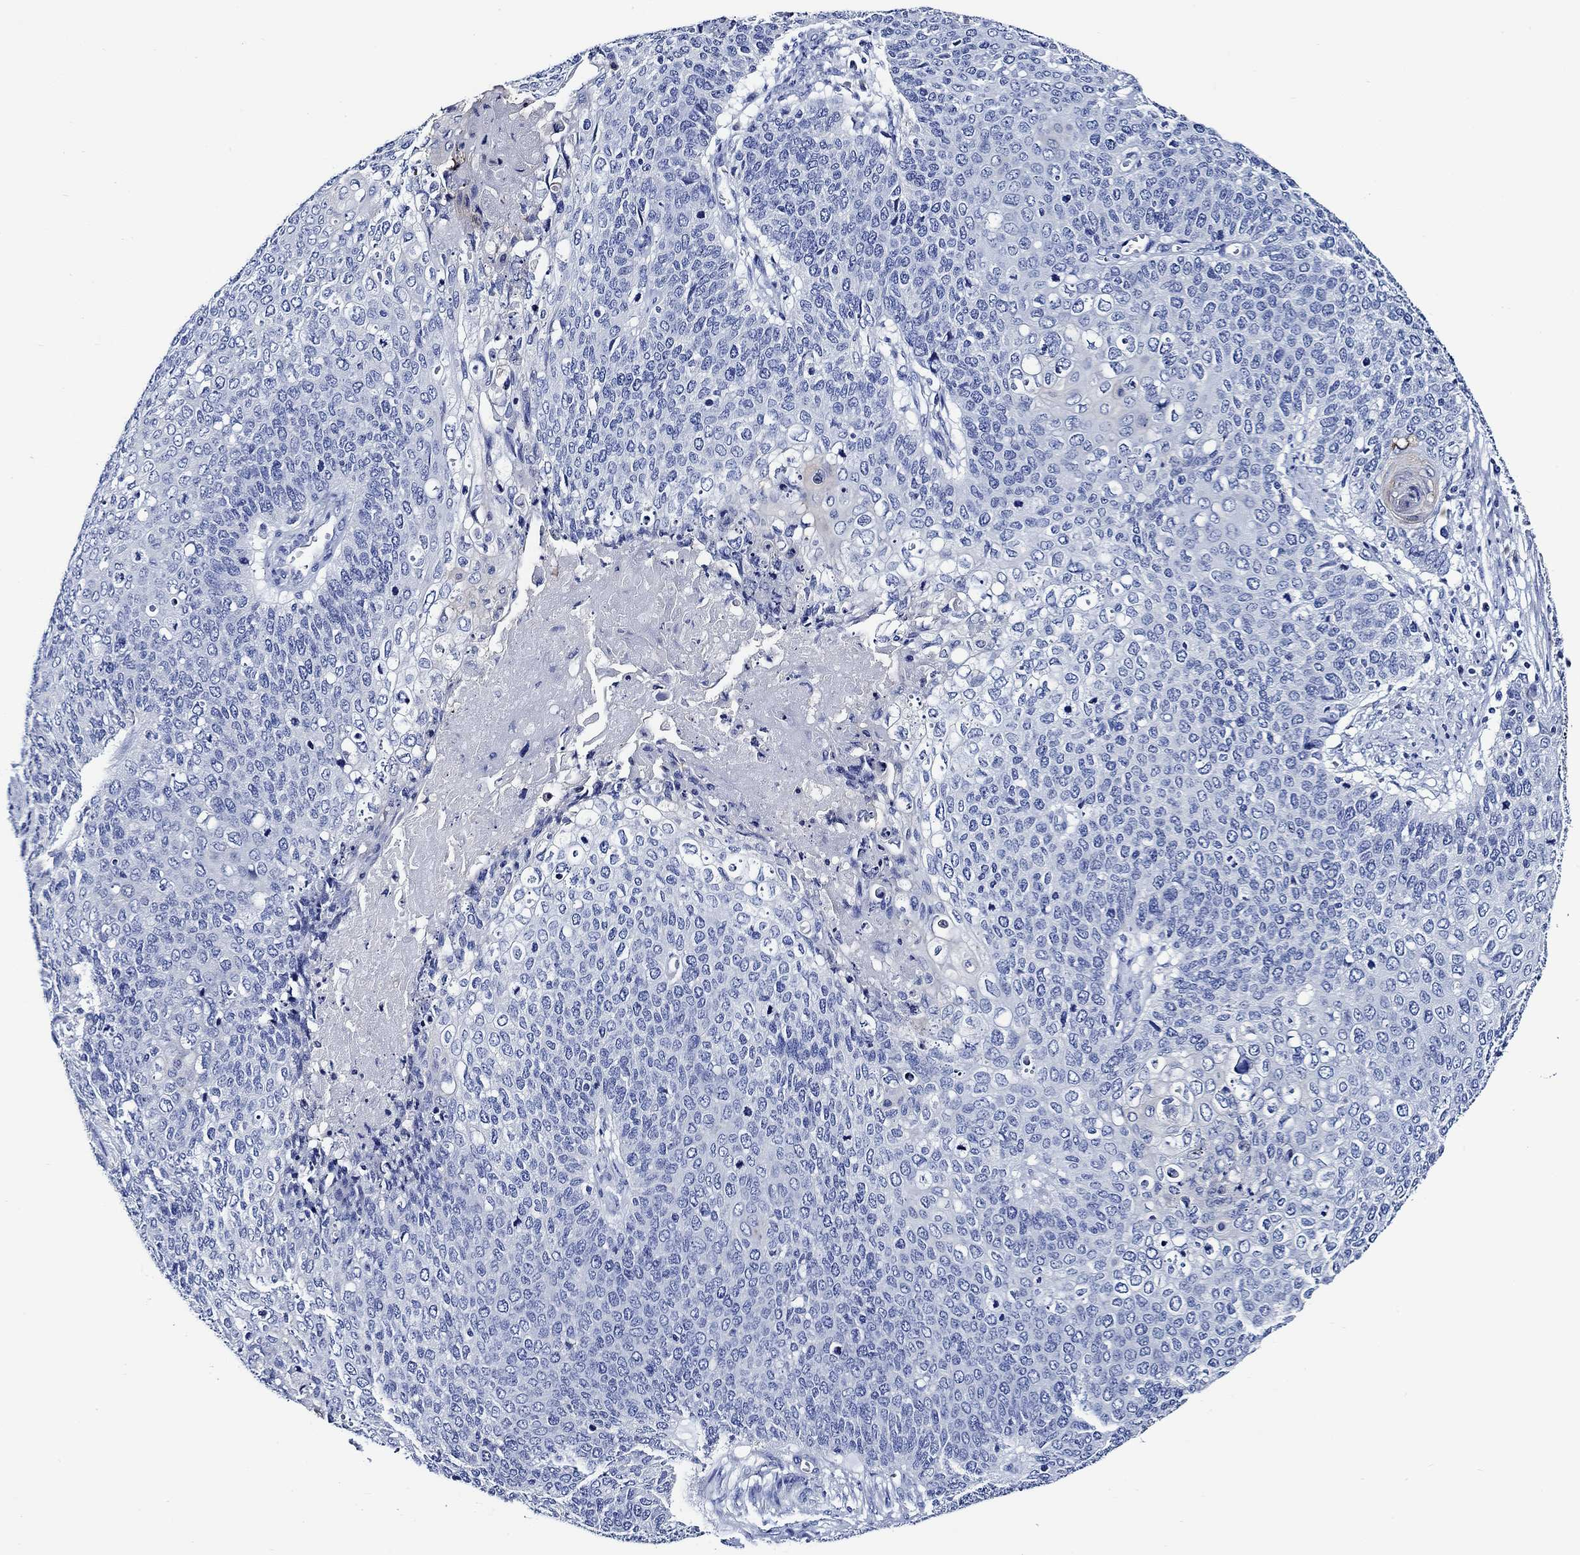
{"staining": {"intensity": "negative", "quantity": "none", "location": "none"}, "tissue": "cervical cancer", "cell_type": "Tumor cells", "image_type": "cancer", "snomed": [{"axis": "morphology", "description": "Squamous cell carcinoma, NOS"}, {"axis": "topography", "description": "Cervix"}], "caption": "Protein analysis of cervical squamous cell carcinoma demonstrates no significant staining in tumor cells.", "gene": "WDR62", "patient": {"sex": "female", "age": 39}}